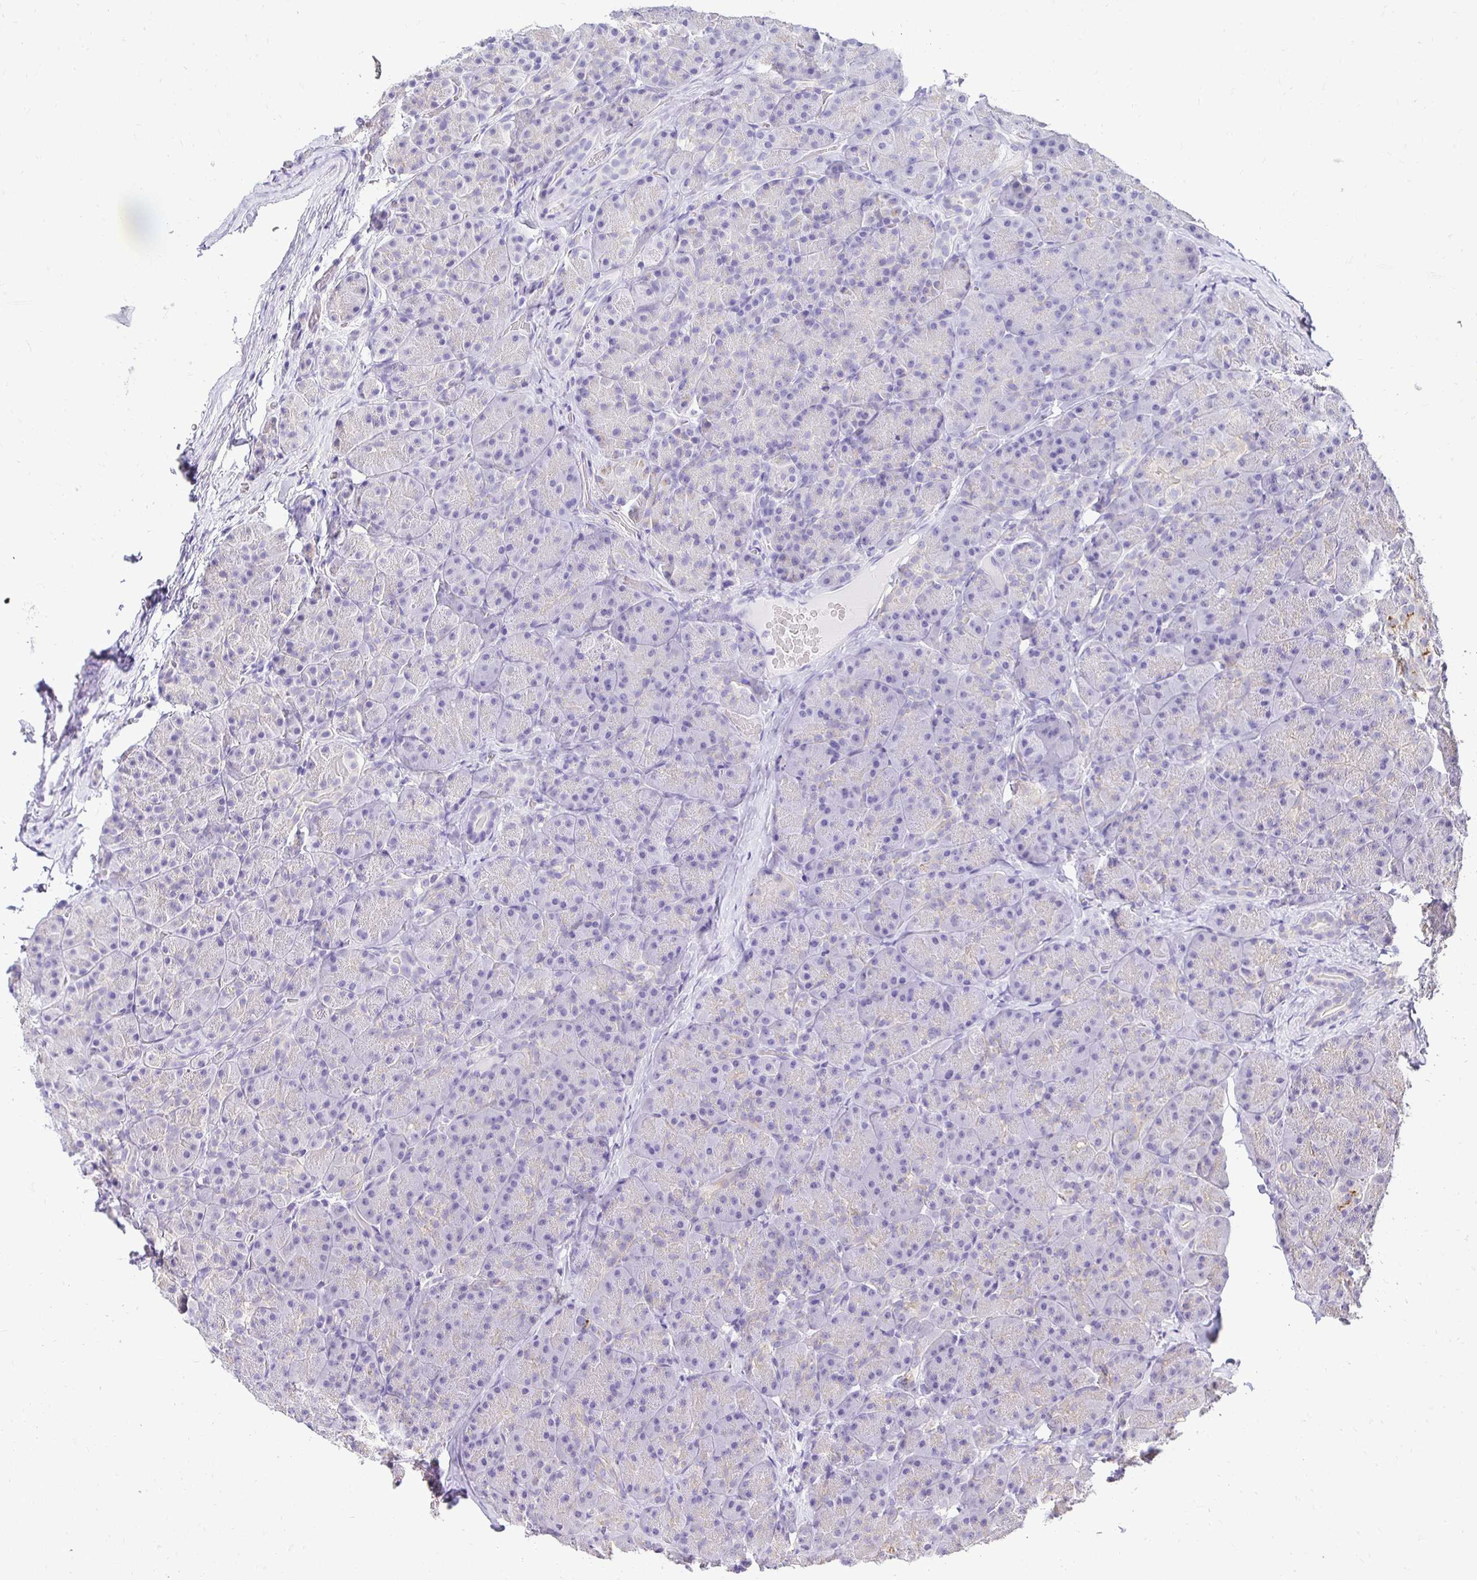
{"staining": {"intensity": "negative", "quantity": "none", "location": "none"}, "tissue": "pancreas", "cell_type": "Exocrine glandular cells", "image_type": "normal", "snomed": [{"axis": "morphology", "description": "Normal tissue, NOS"}, {"axis": "topography", "description": "Pancreas"}], "caption": "Human pancreas stained for a protein using IHC demonstrates no expression in exocrine glandular cells.", "gene": "SLC9A1", "patient": {"sex": "male", "age": 57}}